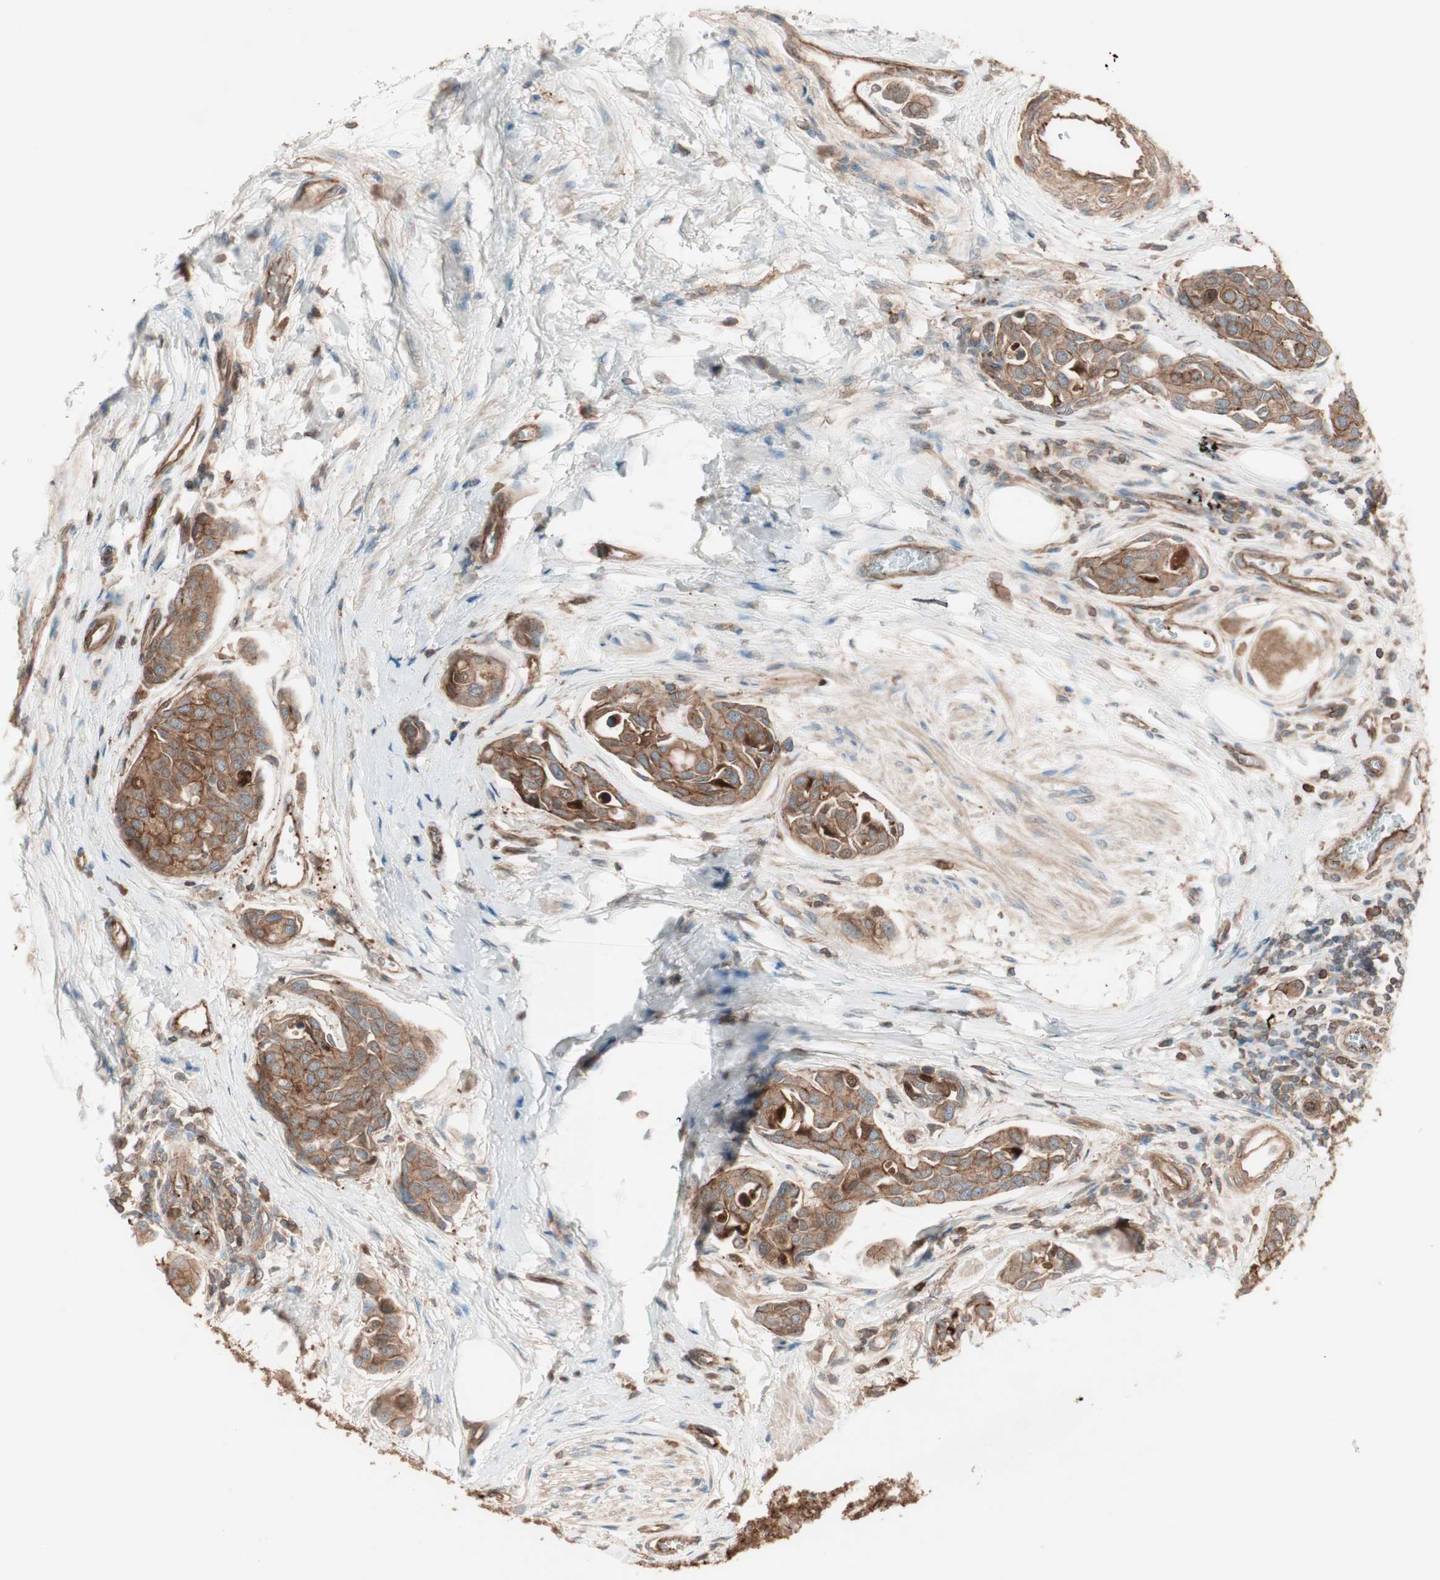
{"staining": {"intensity": "strong", "quantity": ">75%", "location": "cytoplasmic/membranous"}, "tissue": "urothelial cancer", "cell_type": "Tumor cells", "image_type": "cancer", "snomed": [{"axis": "morphology", "description": "Urothelial carcinoma, High grade"}, {"axis": "topography", "description": "Urinary bladder"}], "caption": "This histopathology image demonstrates immunohistochemistry staining of urothelial carcinoma (high-grade), with high strong cytoplasmic/membranous staining in approximately >75% of tumor cells.", "gene": "TCP11L1", "patient": {"sex": "male", "age": 78}}